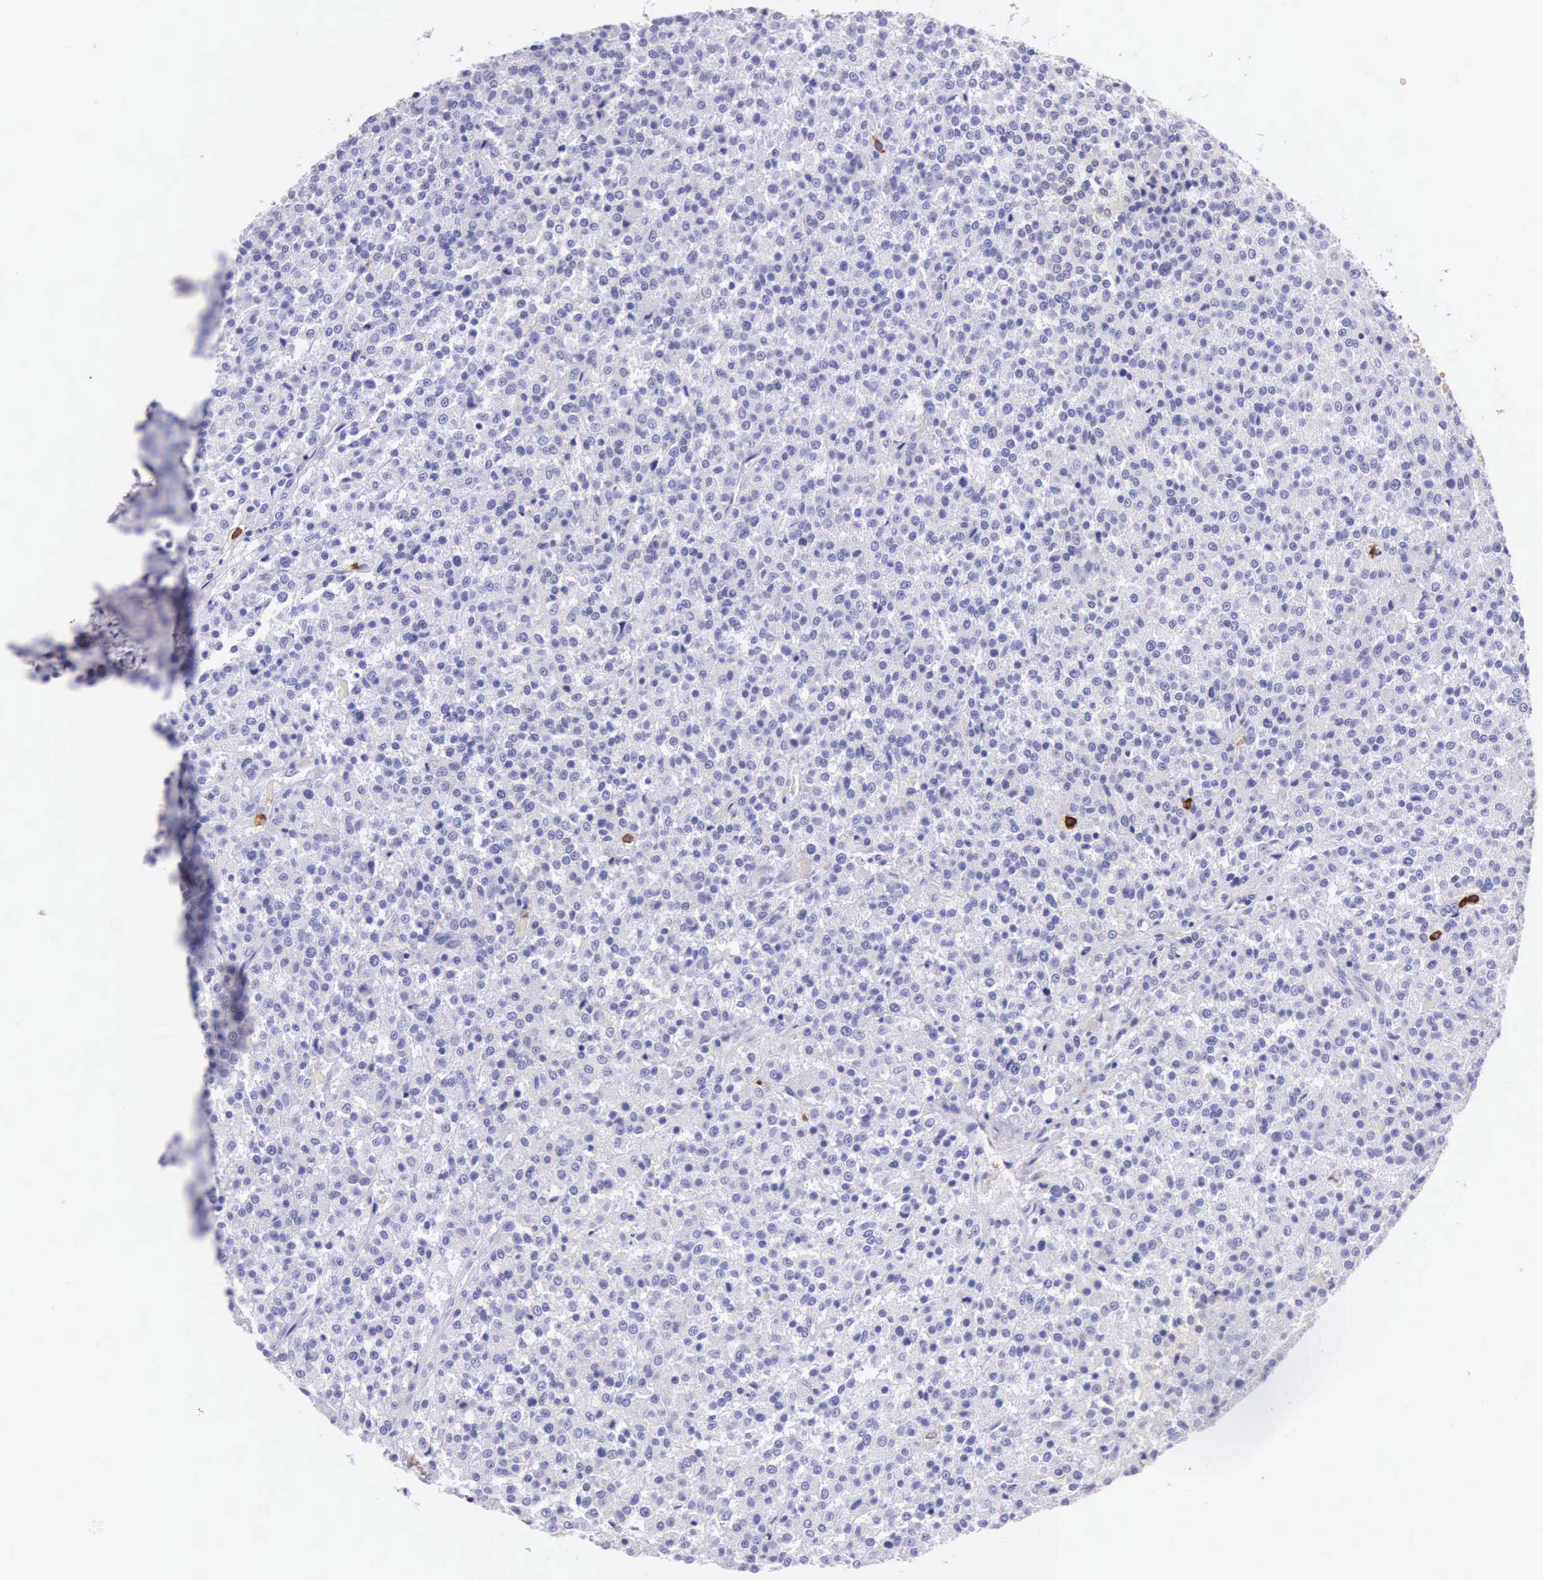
{"staining": {"intensity": "negative", "quantity": "none", "location": "none"}, "tissue": "testis cancer", "cell_type": "Tumor cells", "image_type": "cancer", "snomed": [{"axis": "morphology", "description": "Seminoma, NOS"}, {"axis": "topography", "description": "Testis"}], "caption": "Immunohistochemistry of human testis cancer demonstrates no staining in tumor cells. (DAB immunohistochemistry visualized using brightfield microscopy, high magnification).", "gene": "FCN1", "patient": {"sex": "male", "age": 59}}